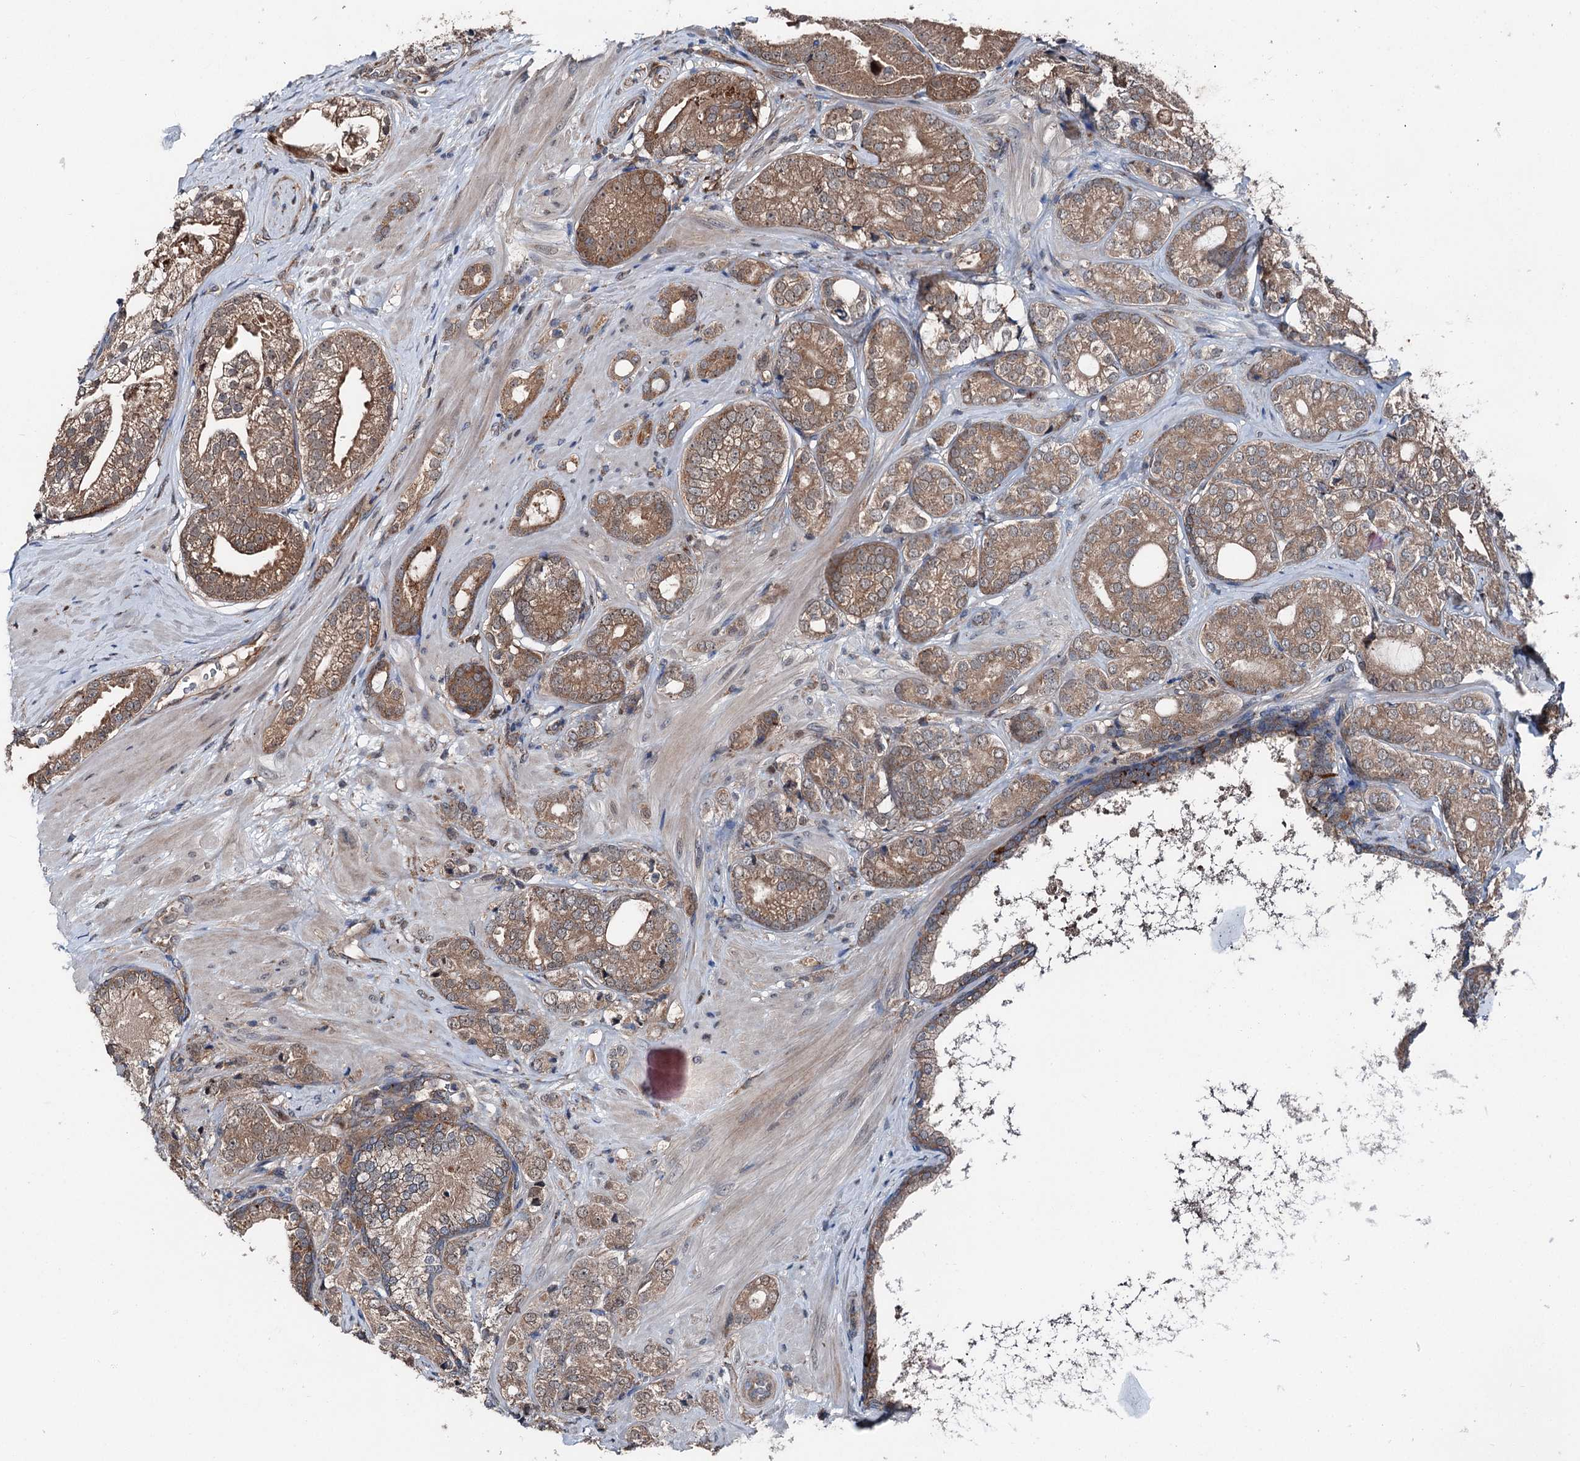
{"staining": {"intensity": "moderate", "quantity": ">75%", "location": "cytoplasmic/membranous"}, "tissue": "prostate cancer", "cell_type": "Tumor cells", "image_type": "cancer", "snomed": [{"axis": "morphology", "description": "Adenocarcinoma, High grade"}, {"axis": "topography", "description": "Prostate"}], "caption": "This image shows immunohistochemistry (IHC) staining of high-grade adenocarcinoma (prostate), with medium moderate cytoplasmic/membranous expression in about >75% of tumor cells.", "gene": "PSMD13", "patient": {"sex": "male", "age": 60}}